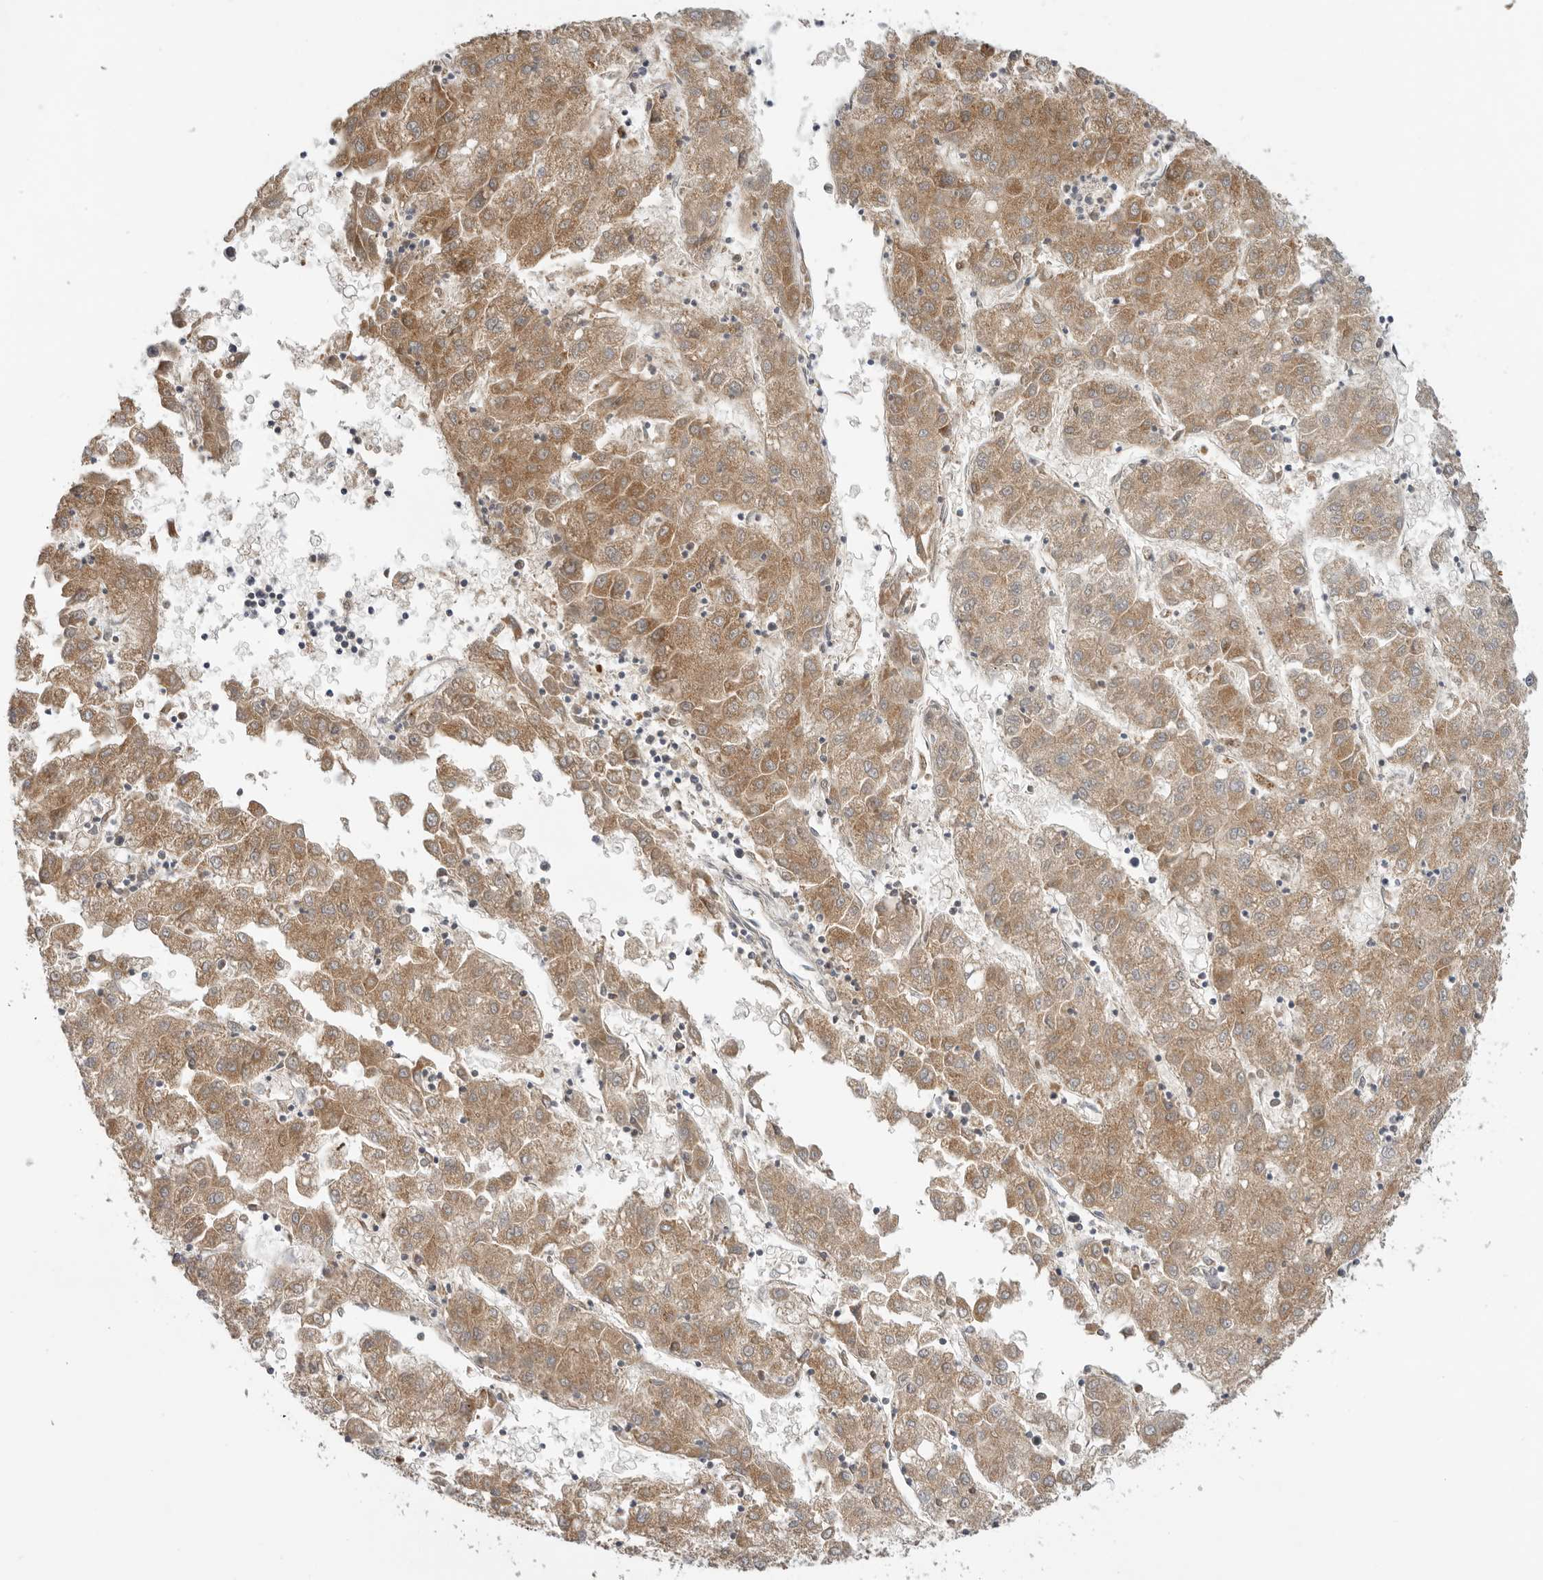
{"staining": {"intensity": "moderate", "quantity": ">75%", "location": "cytoplasmic/membranous"}, "tissue": "liver cancer", "cell_type": "Tumor cells", "image_type": "cancer", "snomed": [{"axis": "morphology", "description": "Carcinoma, Hepatocellular, NOS"}, {"axis": "topography", "description": "Liver"}], "caption": "Immunohistochemistry image of hepatocellular carcinoma (liver) stained for a protein (brown), which shows medium levels of moderate cytoplasmic/membranous positivity in approximately >75% of tumor cells.", "gene": "GNE", "patient": {"sex": "male", "age": 72}}